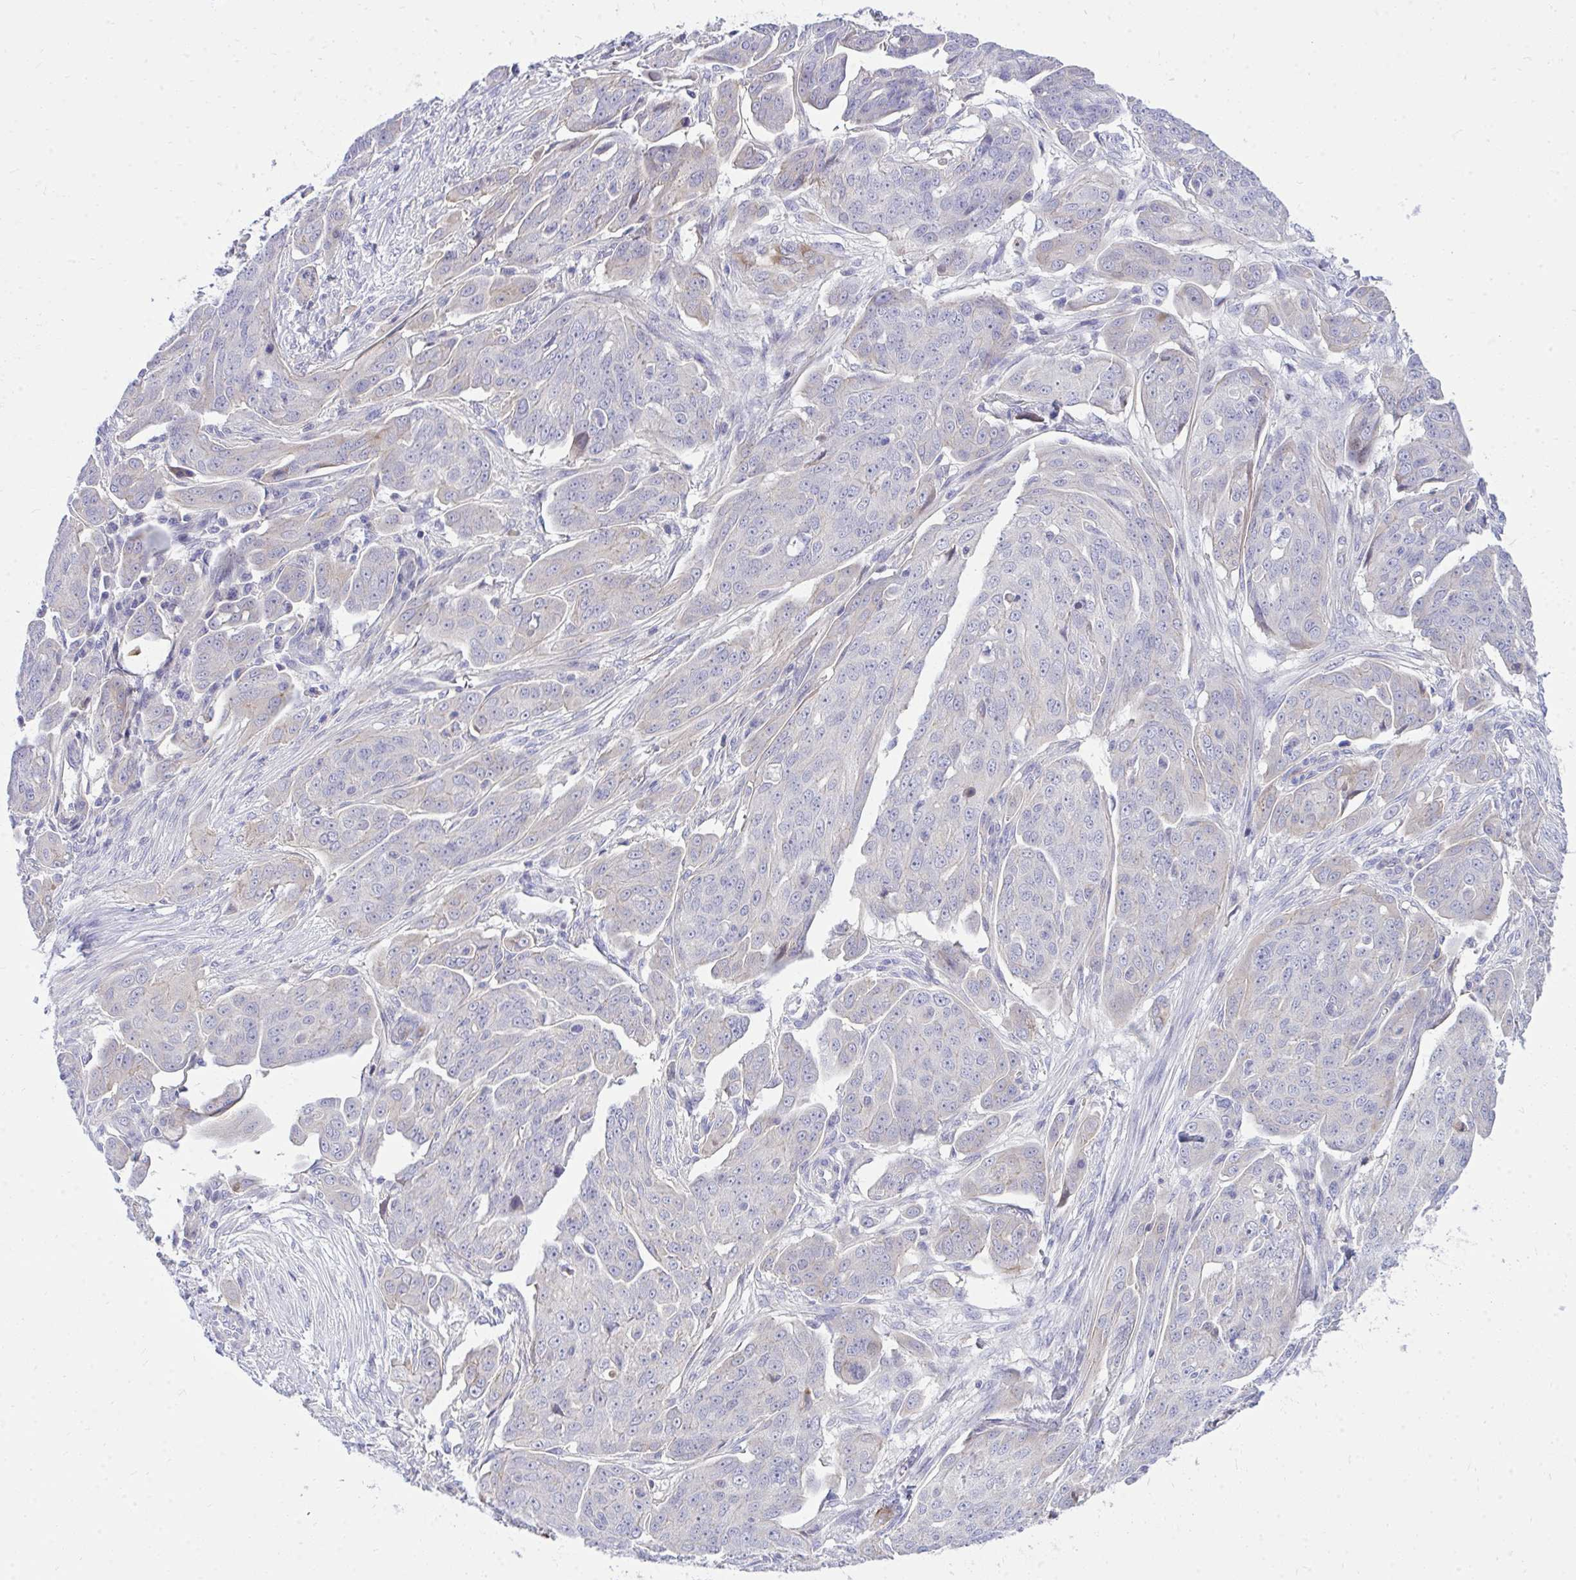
{"staining": {"intensity": "negative", "quantity": "none", "location": "none"}, "tissue": "ovarian cancer", "cell_type": "Tumor cells", "image_type": "cancer", "snomed": [{"axis": "morphology", "description": "Carcinoma, endometroid"}, {"axis": "topography", "description": "Ovary"}], "caption": "An immunohistochemistry (IHC) micrograph of ovarian cancer (endometroid carcinoma) is shown. There is no staining in tumor cells of ovarian cancer (endometroid carcinoma).", "gene": "TP53I11", "patient": {"sex": "female", "age": 70}}